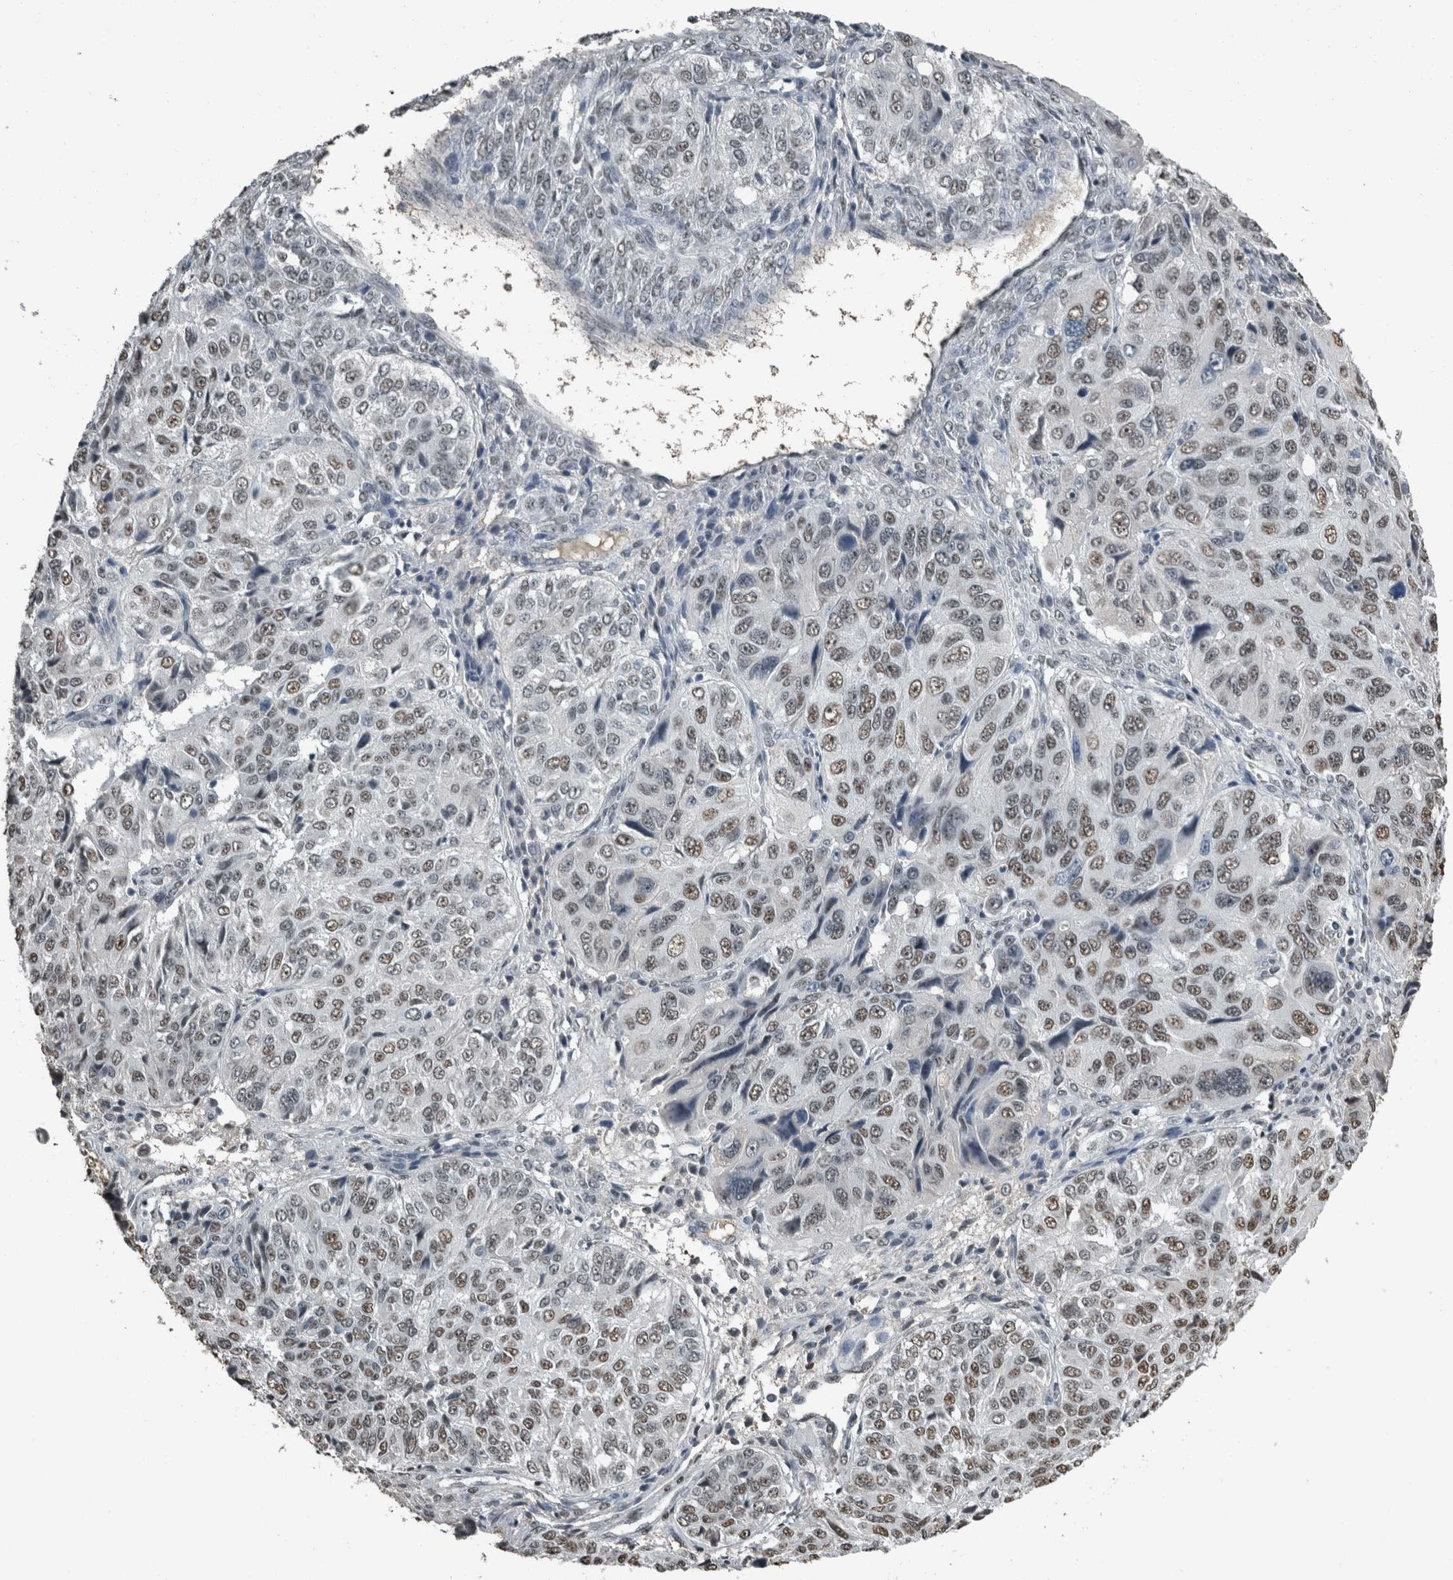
{"staining": {"intensity": "moderate", "quantity": ">75%", "location": "nuclear"}, "tissue": "ovarian cancer", "cell_type": "Tumor cells", "image_type": "cancer", "snomed": [{"axis": "morphology", "description": "Carcinoma, endometroid"}, {"axis": "topography", "description": "Ovary"}], "caption": "Endometroid carcinoma (ovarian) tissue reveals moderate nuclear positivity in approximately >75% of tumor cells", "gene": "TGS1", "patient": {"sex": "female", "age": 51}}